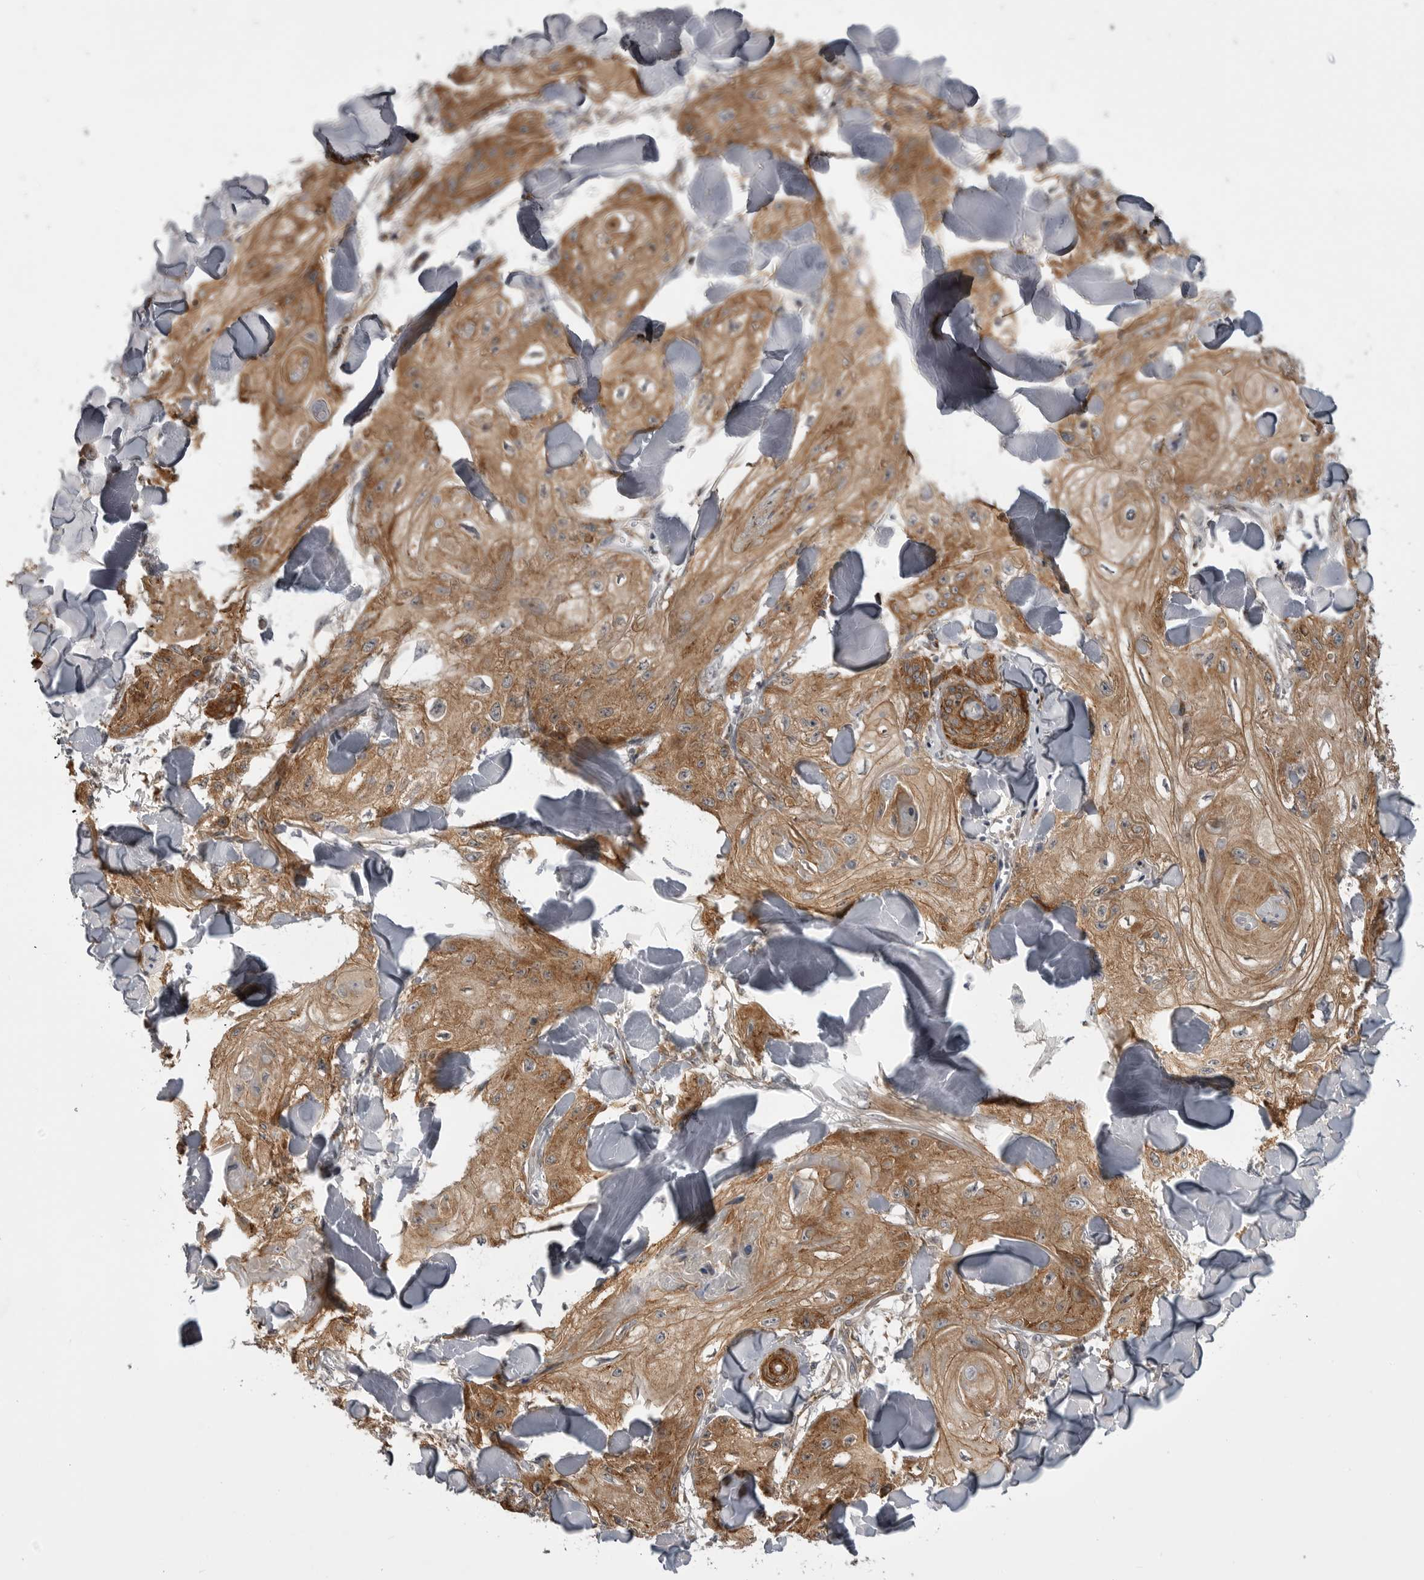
{"staining": {"intensity": "moderate", "quantity": ">75%", "location": "cytoplasmic/membranous"}, "tissue": "skin cancer", "cell_type": "Tumor cells", "image_type": "cancer", "snomed": [{"axis": "morphology", "description": "Squamous cell carcinoma, NOS"}, {"axis": "topography", "description": "Skin"}], "caption": "Brown immunohistochemical staining in skin squamous cell carcinoma demonstrates moderate cytoplasmic/membranous expression in approximately >75% of tumor cells. Nuclei are stained in blue.", "gene": "LRRC45", "patient": {"sex": "male", "age": 74}}